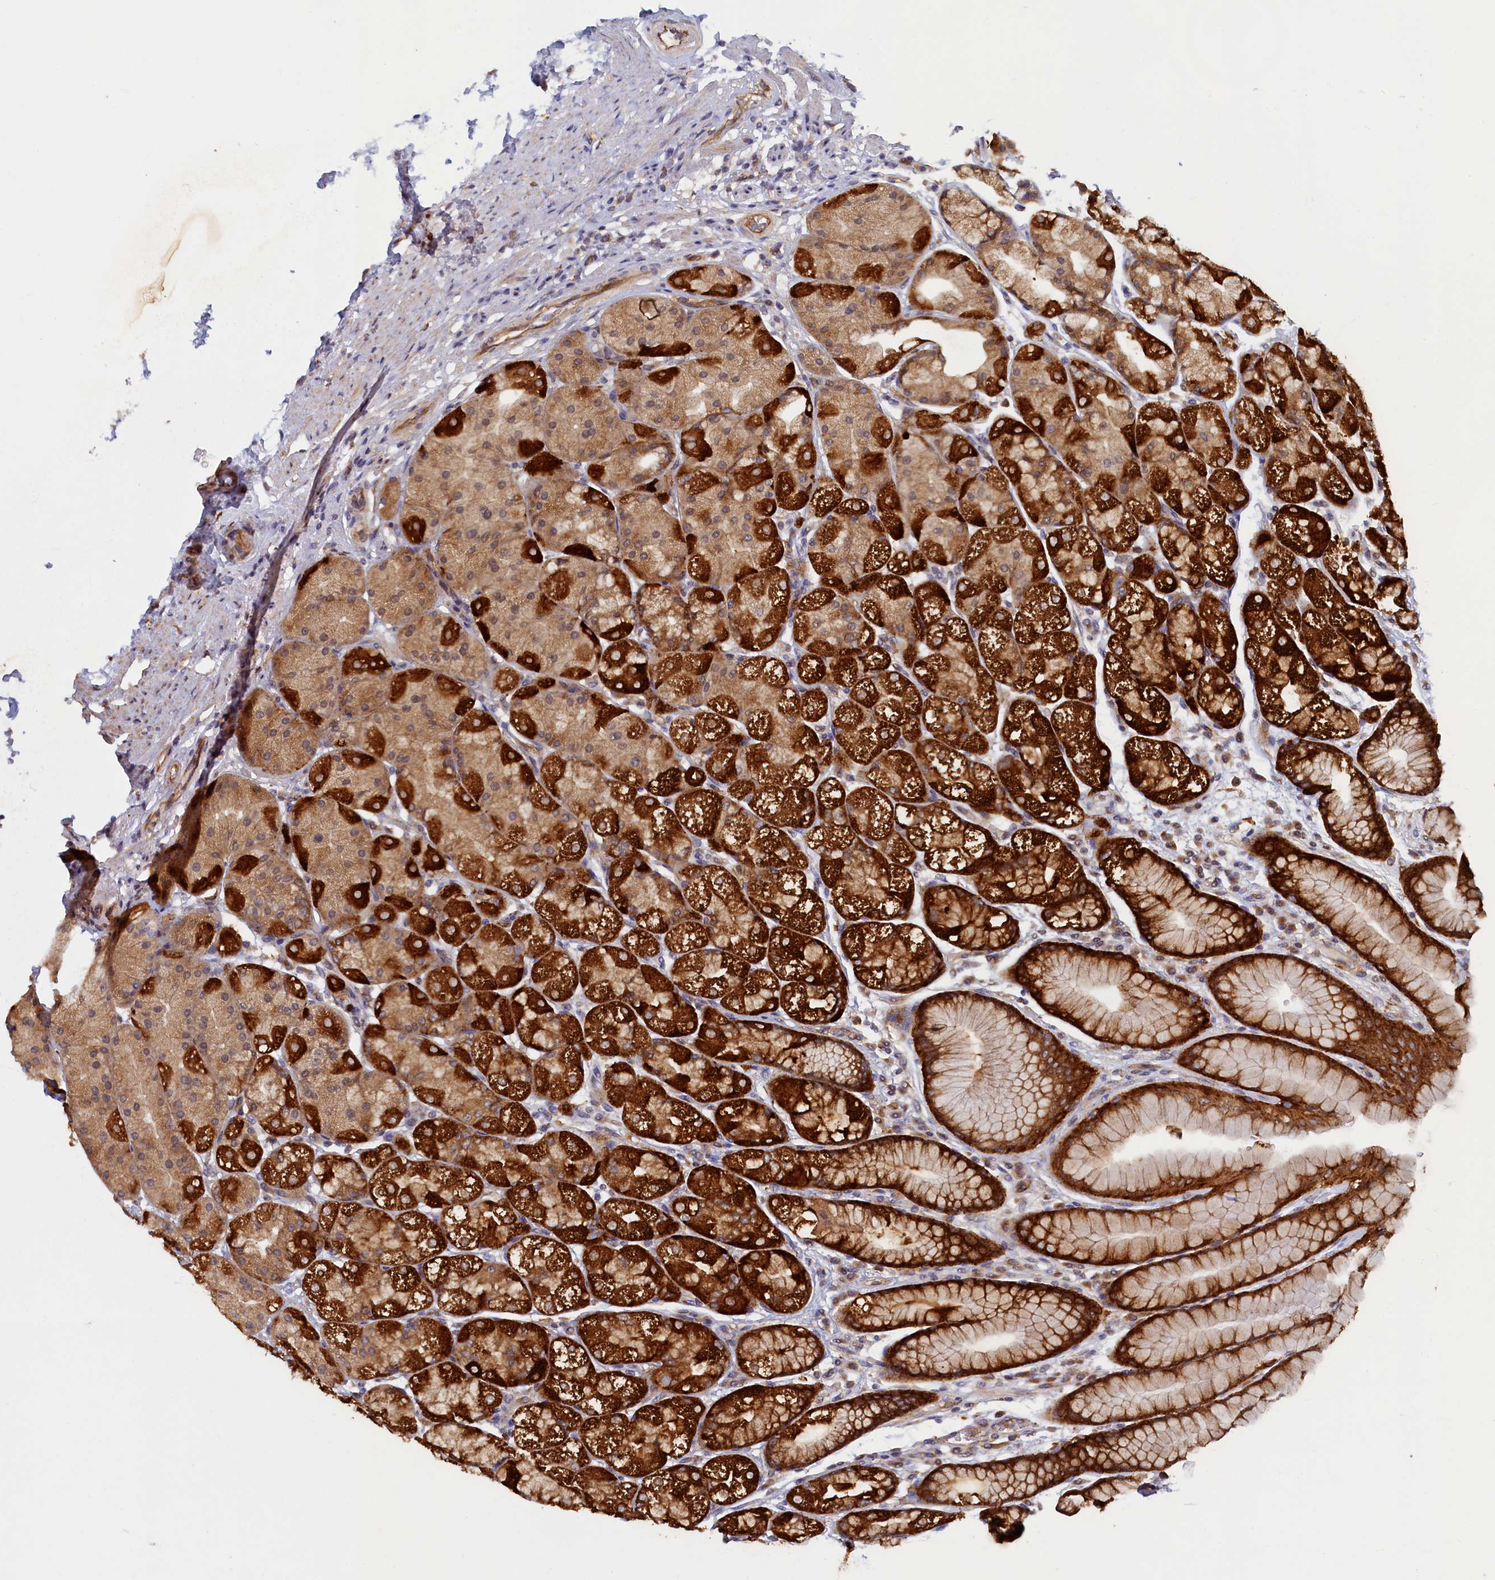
{"staining": {"intensity": "strong", "quantity": ">75%", "location": "cytoplasmic/membranous"}, "tissue": "stomach", "cell_type": "Glandular cells", "image_type": "normal", "snomed": [{"axis": "morphology", "description": "Normal tissue, NOS"}, {"axis": "topography", "description": "Stomach"}], "caption": "Human stomach stained with a brown dye exhibits strong cytoplasmic/membranous positive staining in about >75% of glandular cells.", "gene": "STX12", "patient": {"sex": "male", "age": 57}}